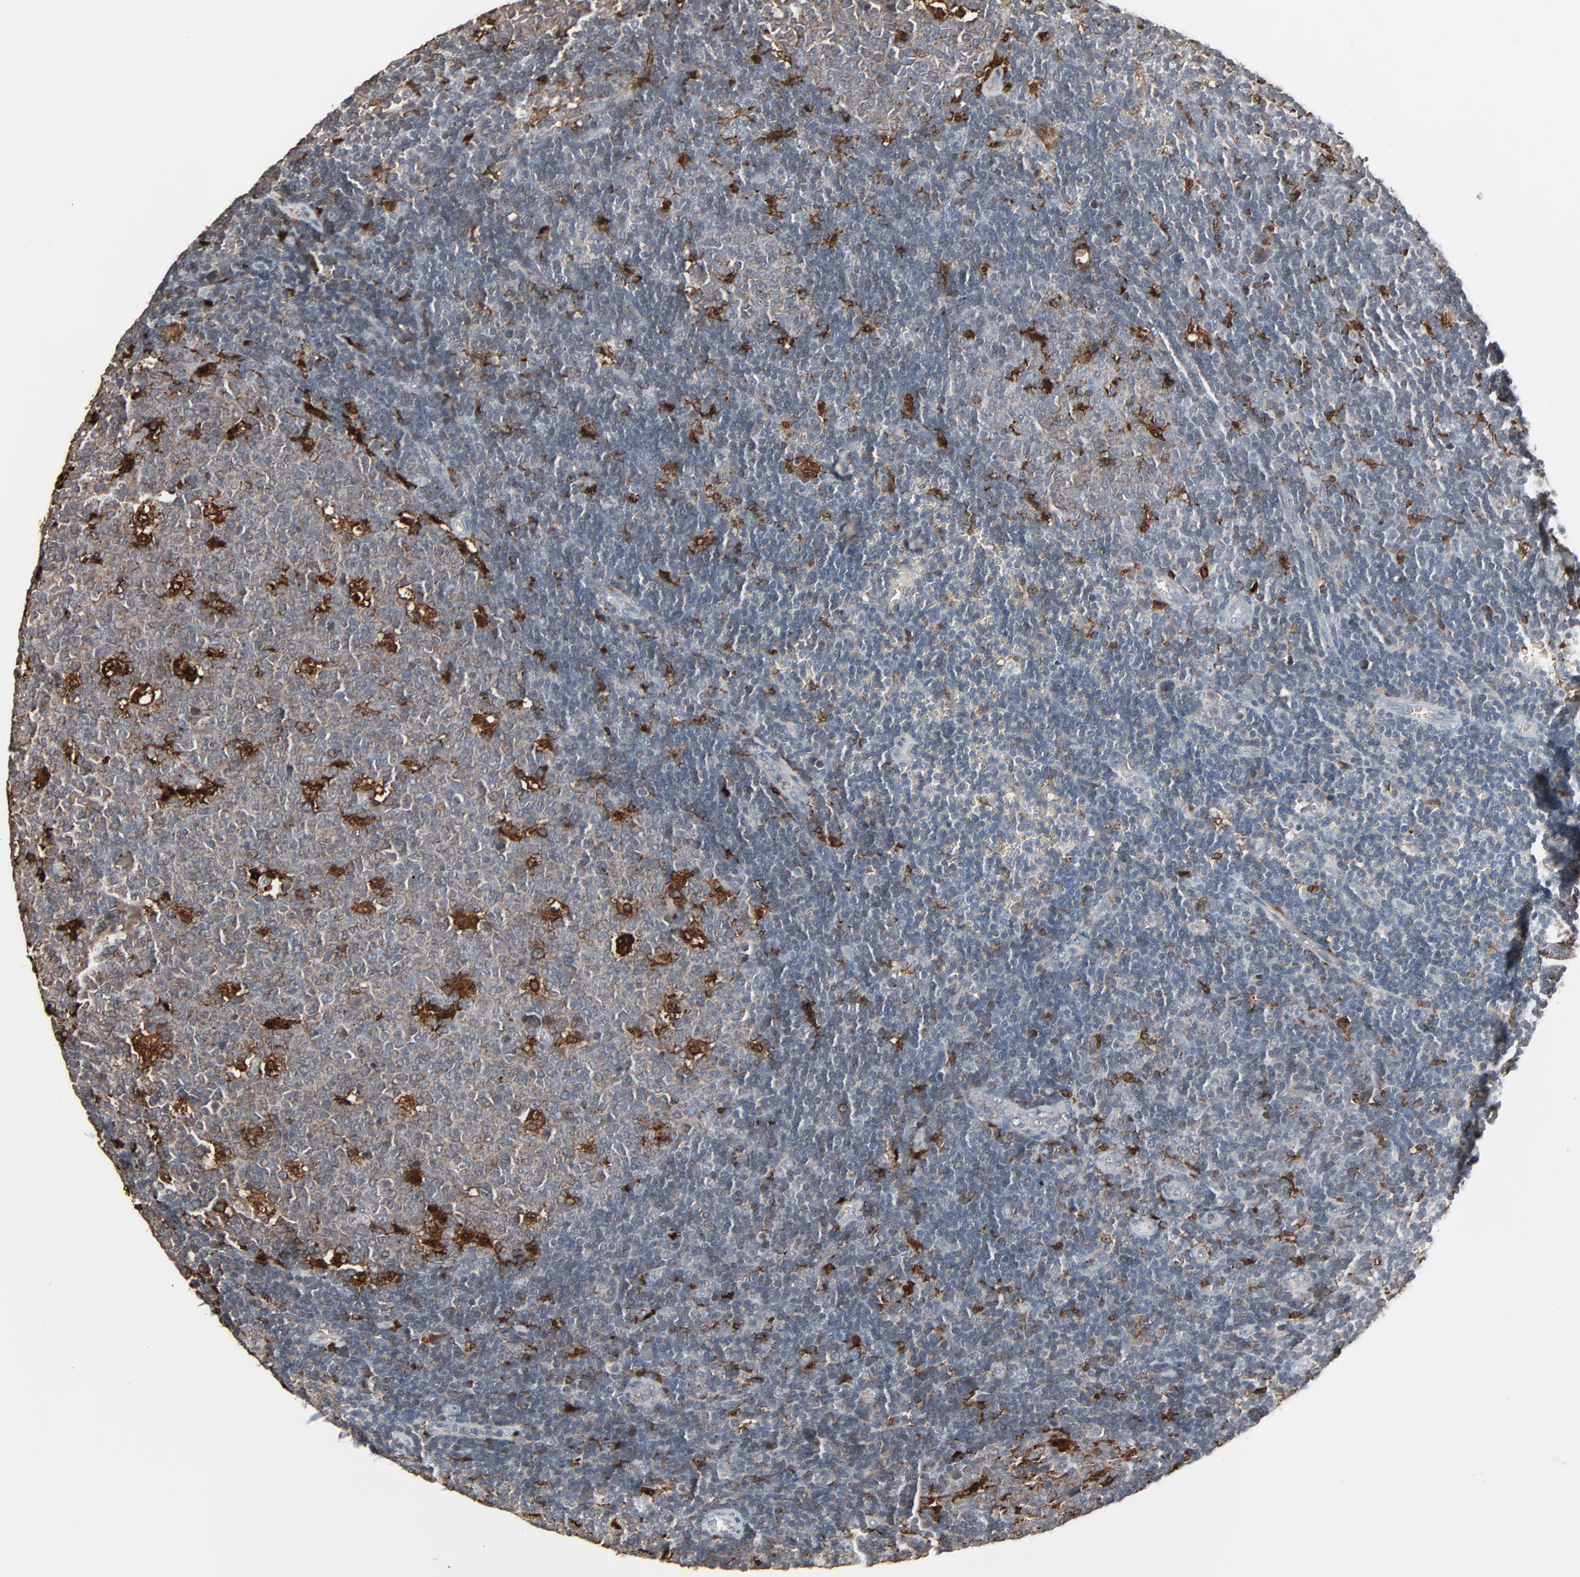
{"staining": {"intensity": "weak", "quantity": ">75%", "location": "cytoplasmic/membranous"}, "tissue": "lymph node", "cell_type": "Germinal center cells", "image_type": "normal", "snomed": [{"axis": "morphology", "description": "Normal tissue, NOS"}, {"axis": "topography", "description": "Lymph node"}, {"axis": "topography", "description": "Salivary gland"}], "caption": "A brown stain labels weak cytoplasmic/membranous positivity of a protein in germinal center cells of benign lymph node.", "gene": "DOCK8", "patient": {"sex": "male", "age": 8}}